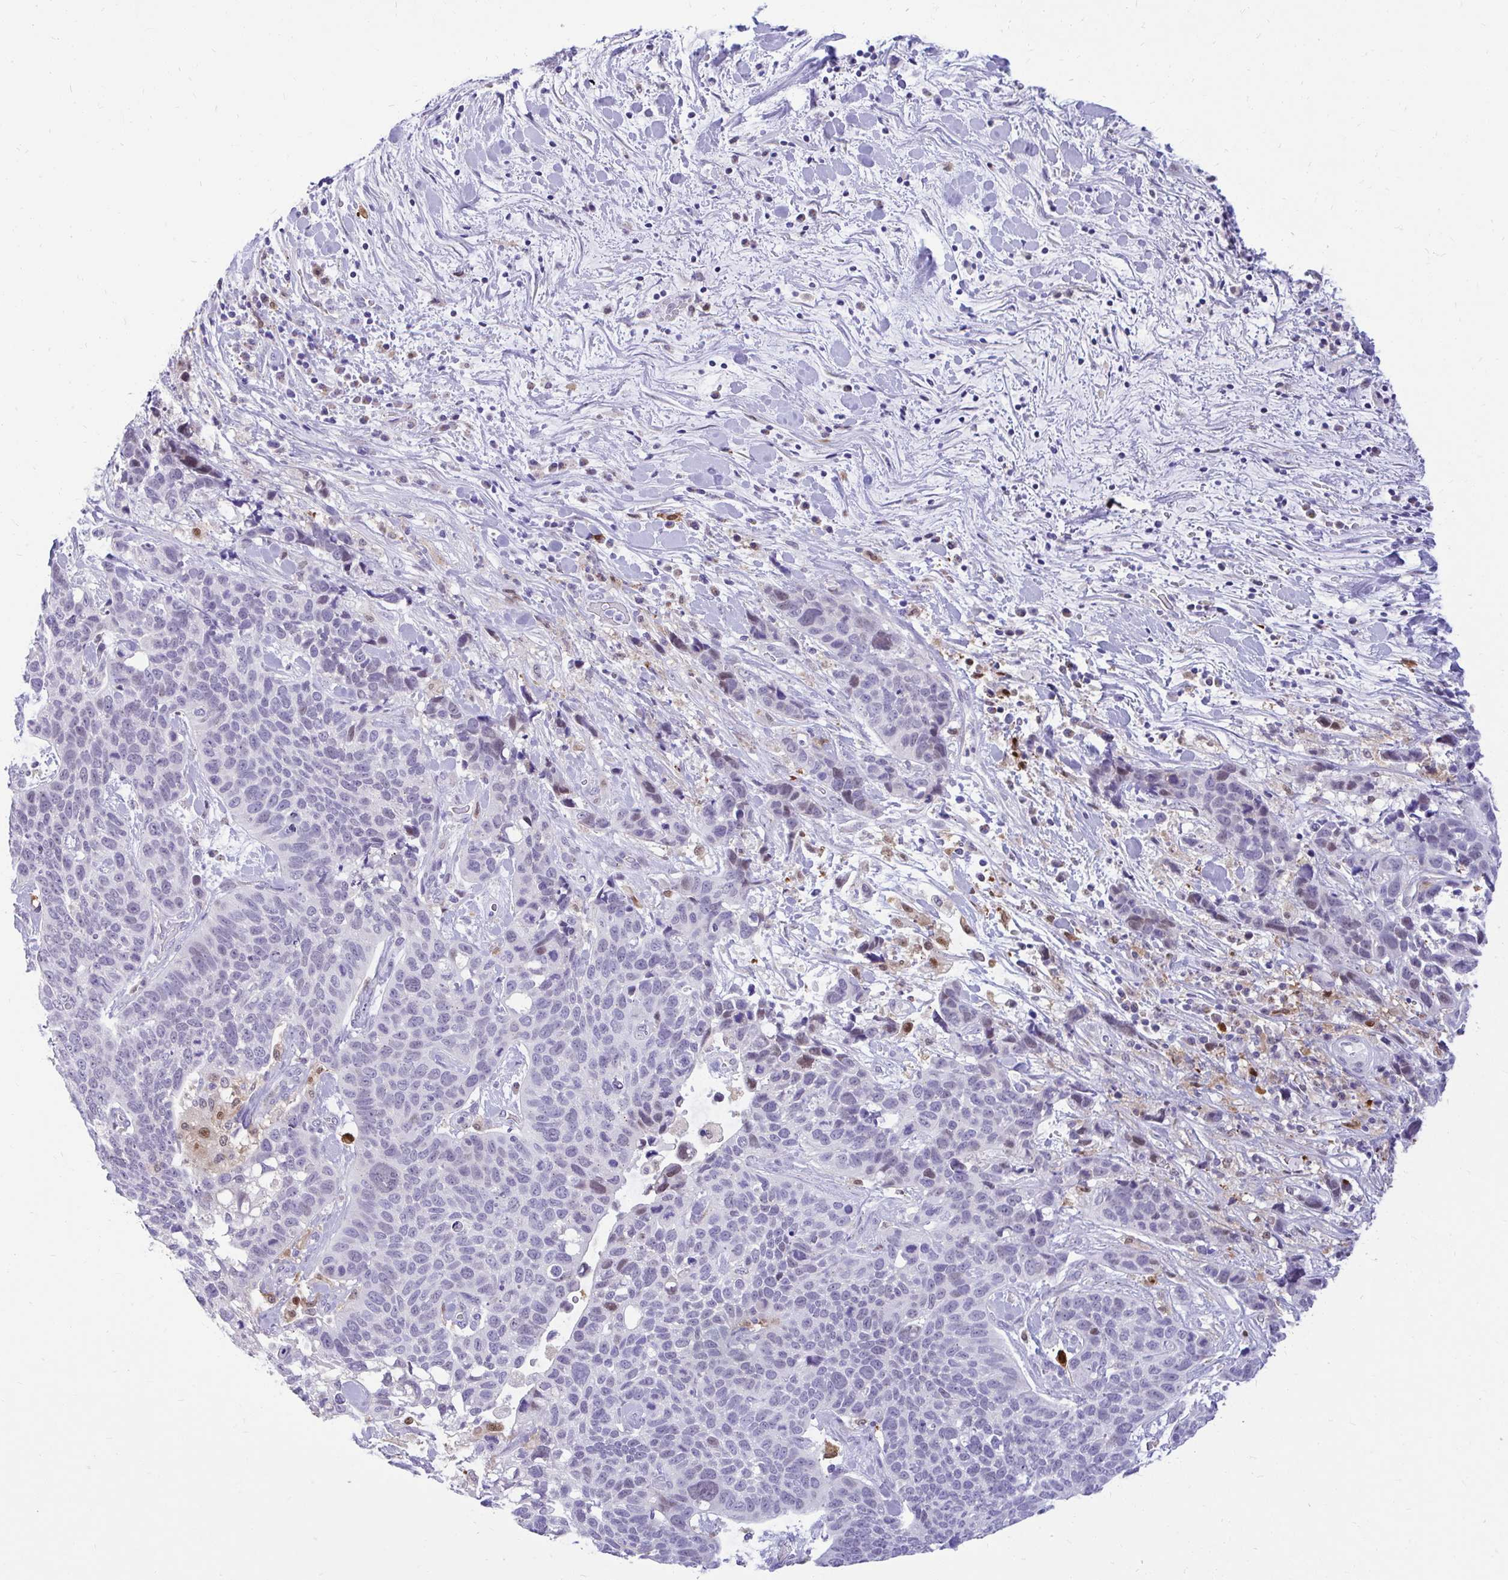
{"staining": {"intensity": "negative", "quantity": "none", "location": "none"}, "tissue": "lung cancer", "cell_type": "Tumor cells", "image_type": "cancer", "snomed": [{"axis": "morphology", "description": "Squamous cell carcinoma, NOS"}, {"axis": "topography", "description": "Lung"}], "caption": "A high-resolution image shows immunohistochemistry (IHC) staining of lung squamous cell carcinoma, which reveals no significant expression in tumor cells.", "gene": "GLB1L2", "patient": {"sex": "male", "age": 62}}